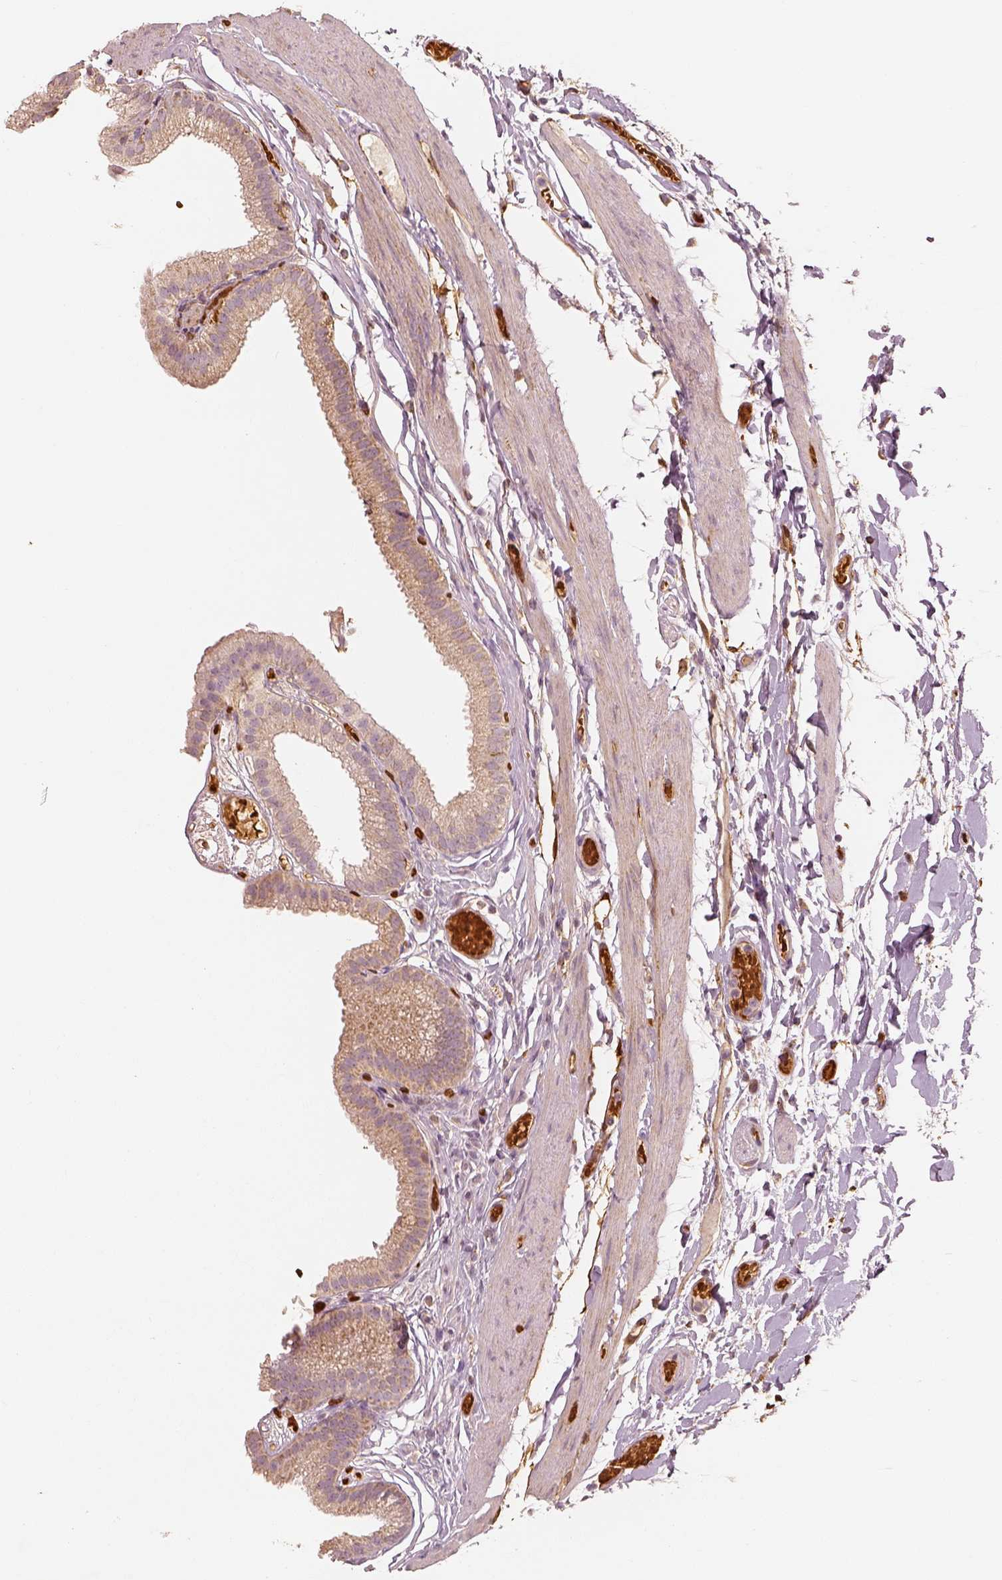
{"staining": {"intensity": "weak", "quantity": ">75%", "location": "cytoplasmic/membranous"}, "tissue": "gallbladder", "cell_type": "Glandular cells", "image_type": "normal", "snomed": [{"axis": "morphology", "description": "Normal tissue, NOS"}, {"axis": "topography", "description": "Gallbladder"}], "caption": "DAB (3,3'-diaminobenzidine) immunohistochemical staining of normal gallbladder exhibits weak cytoplasmic/membranous protein positivity in approximately >75% of glandular cells.", "gene": "FSCN1", "patient": {"sex": "female", "age": 45}}